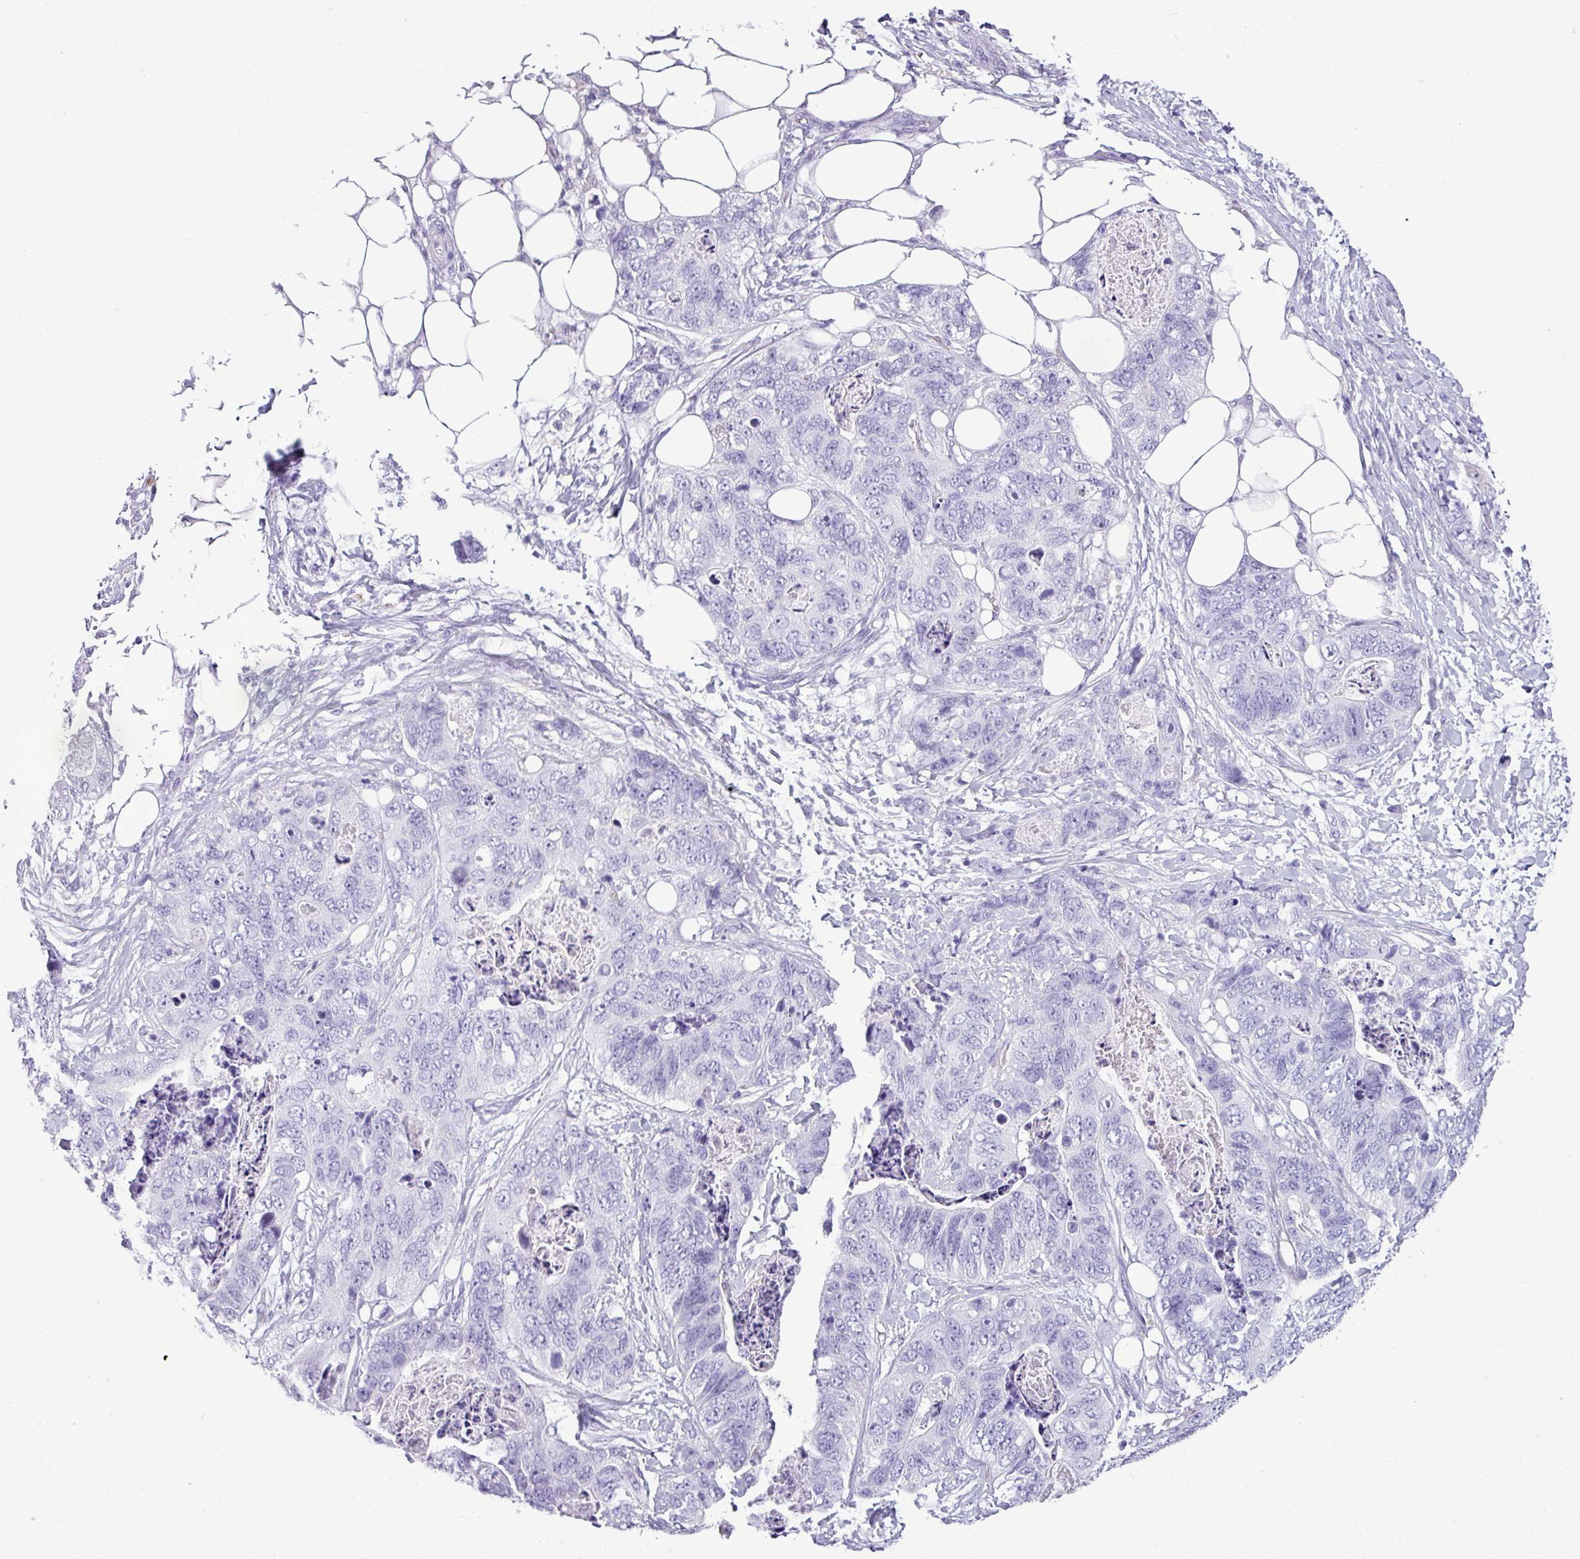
{"staining": {"intensity": "negative", "quantity": "none", "location": "none"}, "tissue": "stomach cancer", "cell_type": "Tumor cells", "image_type": "cancer", "snomed": [{"axis": "morphology", "description": "Adenocarcinoma, NOS"}, {"axis": "topography", "description": "Stomach"}], "caption": "The histopathology image reveals no significant staining in tumor cells of stomach cancer.", "gene": "RBMXL2", "patient": {"sex": "female", "age": 89}}